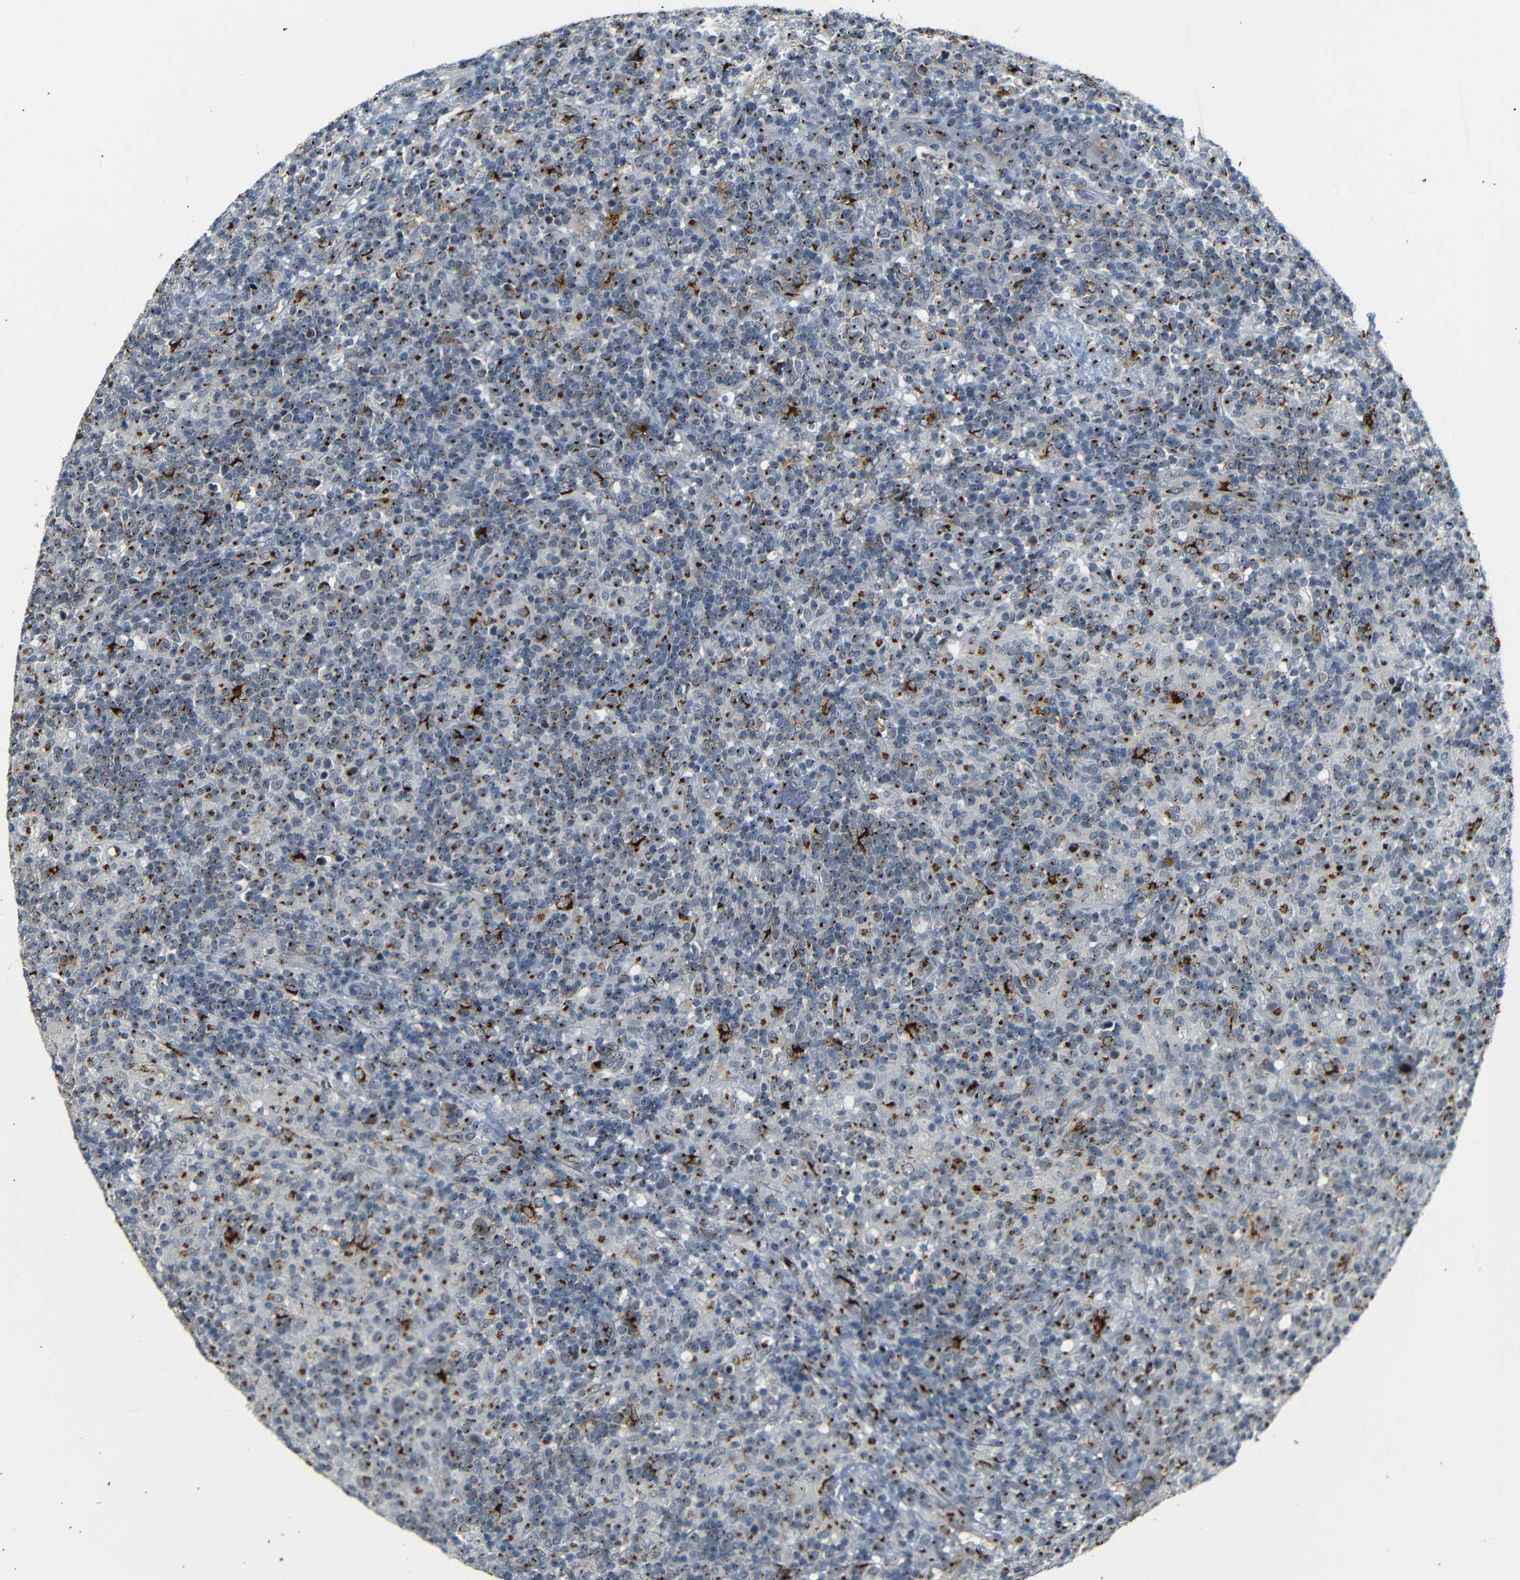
{"staining": {"intensity": "strong", "quantity": ">75%", "location": "cytoplasmic/membranous"}, "tissue": "lymphoma", "cell_type": "Tumor cells", "image_type": "cancer", "snomed": [{"axis": "morphology", "description": "Hodgkin's disease, NOS"}, {"axis": "topography", "description": "Lymph node"}], "caption": "A brown stain highlights strong cytoplasmic/membranous positivity of a protein in human Hodgkin's disease tumor cells.", "gene": "TGOLN2", "patient": {"sex": "male", "age": 70}}